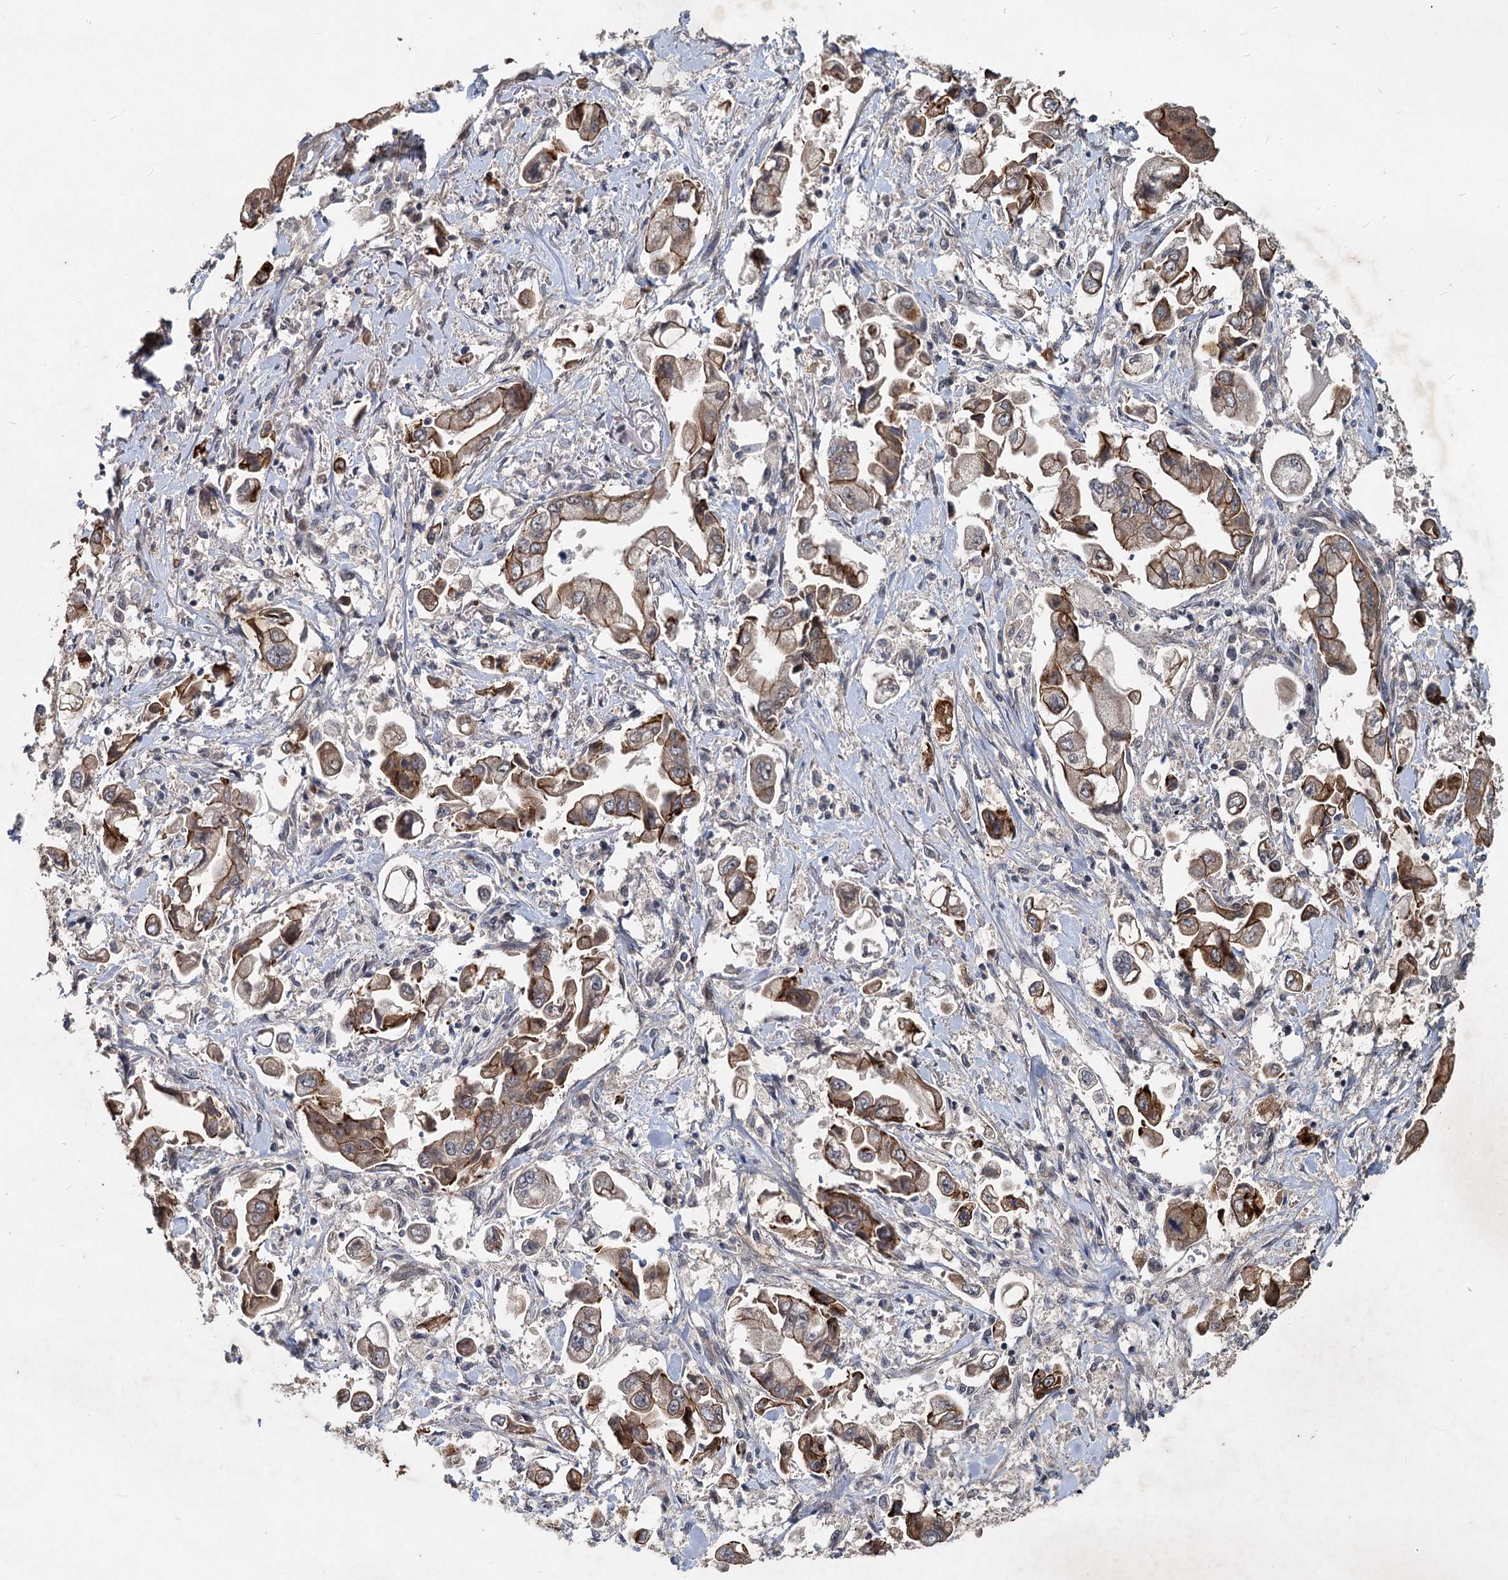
{"staining": {"intensity": "moderate", "quantity": "25%-75%", "location": "cytoplasmic/membranous"}, "tissue": "stomach cancer", "cell_type": "Tumor cells", "image_type": "cancer", "snomed": [{"axis": "morphology", "description": "Adenocarcinoma, NOS"}, {"axis": "topography", "description": "Stomach"}], "caption": "Approximately 25%-75% of tumor cells in stomach cancer (adenocarcinoma) demonstrate moderate cytoplasmic/membranous protein expression as visualized by brown immunohistochemical staining.", "gene": "RITA1", "patient": {"sex": "male", "age": 62}}